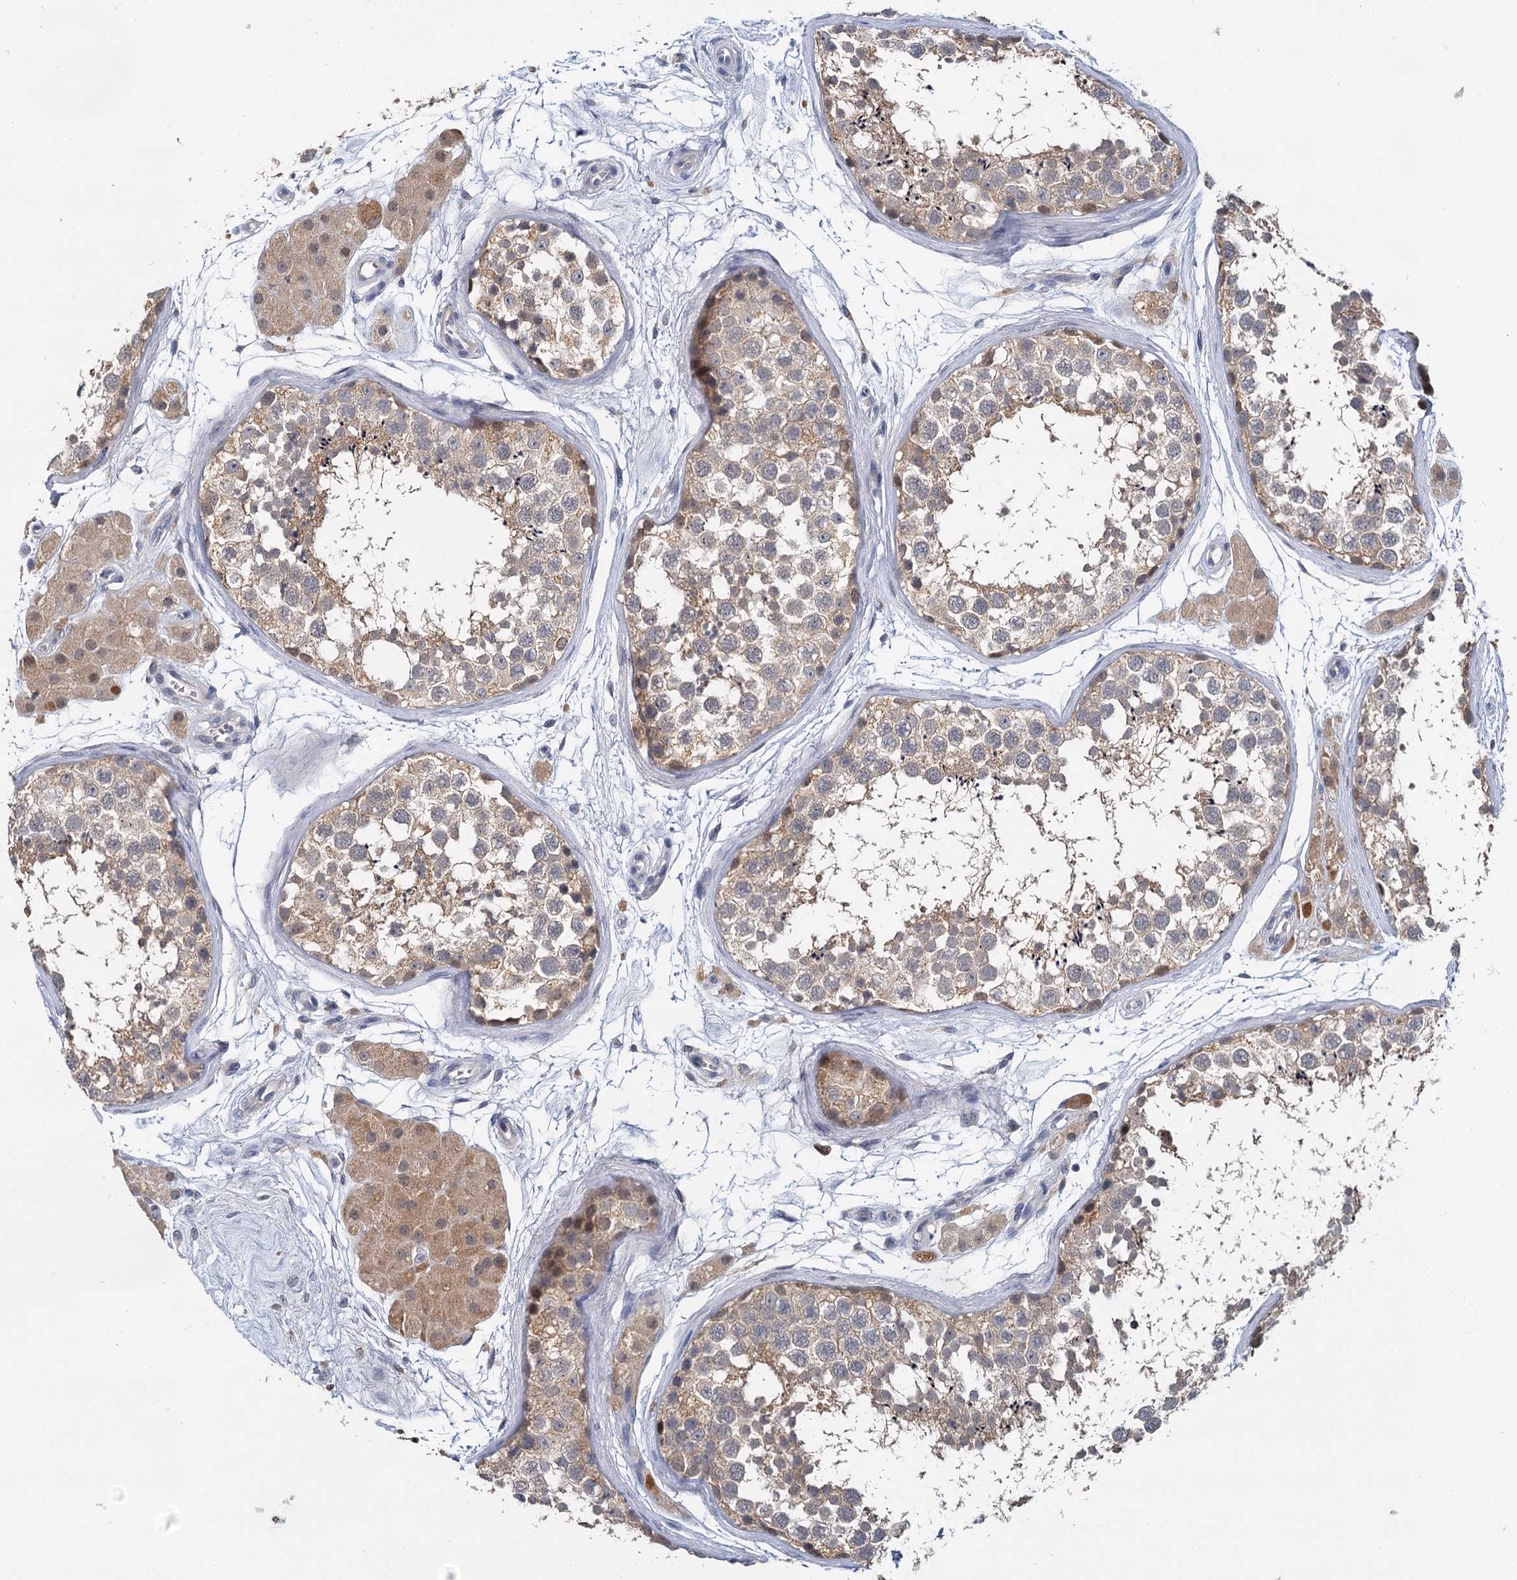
{"staining": {"intensity": "weak", "quantity": "25%-75%", "location": "cytoplasmic/membranous"}, "tissue": "testis", "cell_type": "Cells in seminiferous ducts", "image_type": "normal", "snomed": [{"axis": "morphology", "description": "Normal tissue, NOS"}, {"axis": "topography", "description": "Testis"}], "caption": "Immunohistochemical staining of normal human testis displays weak cytoplasmic/membranous protein staining in about 25%-75% of cells in seminiferous ducts.", "gene": "ANKRD42", "patient": {"sex": "male", "age": 56}}